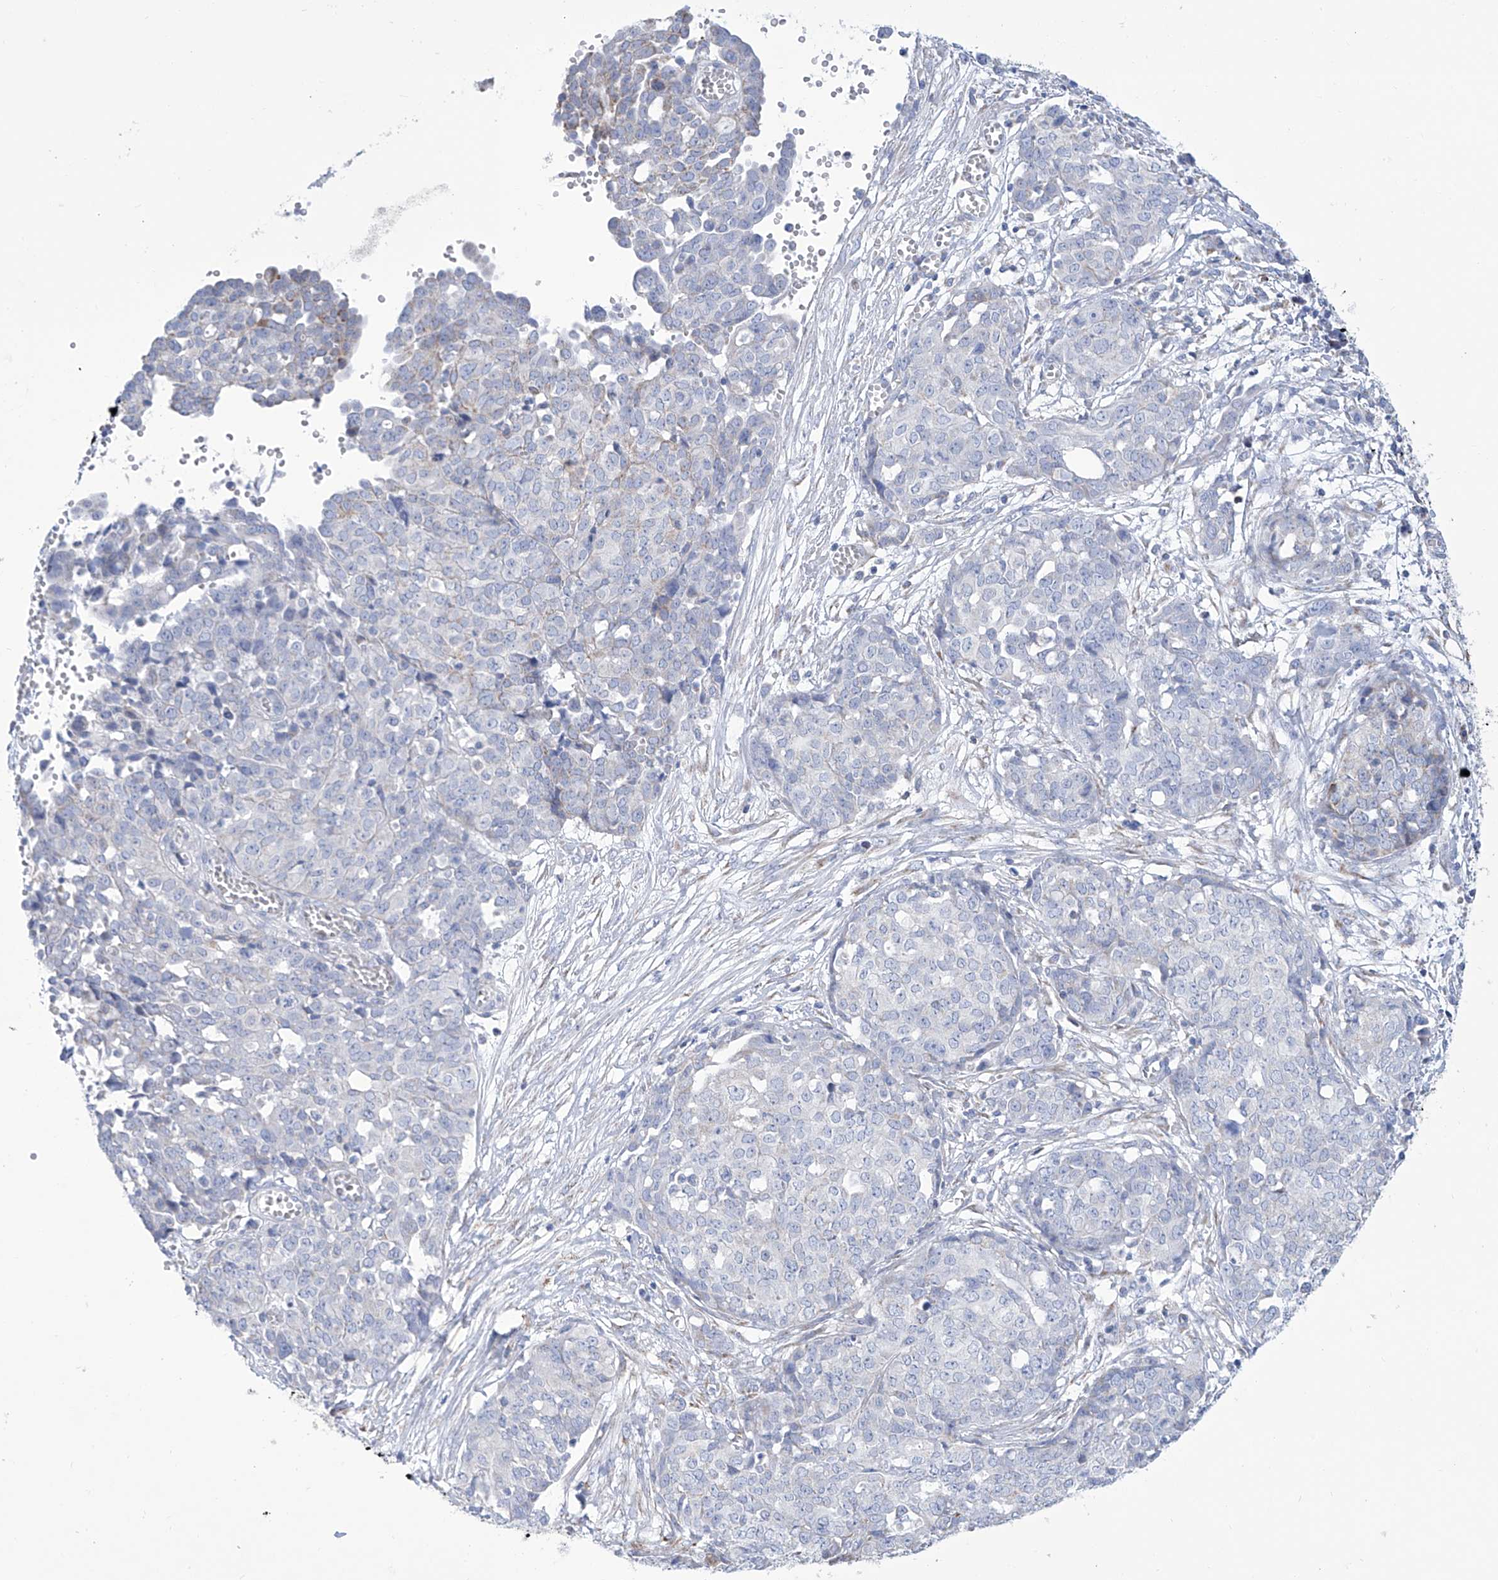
{"staining": {"intensity": "weak", "quantity": "<25%", "location": "cytoplasmic/membranous"}, "tissue": "ovarian cancer", "cell_type": "Tumor cells", "image_type": "cancer", "snomed": [{"axis": "morphology", "description": "Cystadenocarcinoma, serous, NOS"}, {"axis": "topography", "description": "Soft tissue"}, {"axis": "topography", "description": "Ovary"}], "caption": "Photomicrograph shows no protein staining in tumor cells of serous cystadenocarcinoma (ovarian) tissue.", "gene": "ALDH6A1", "patient": {"sex": "female", "age": 57}}